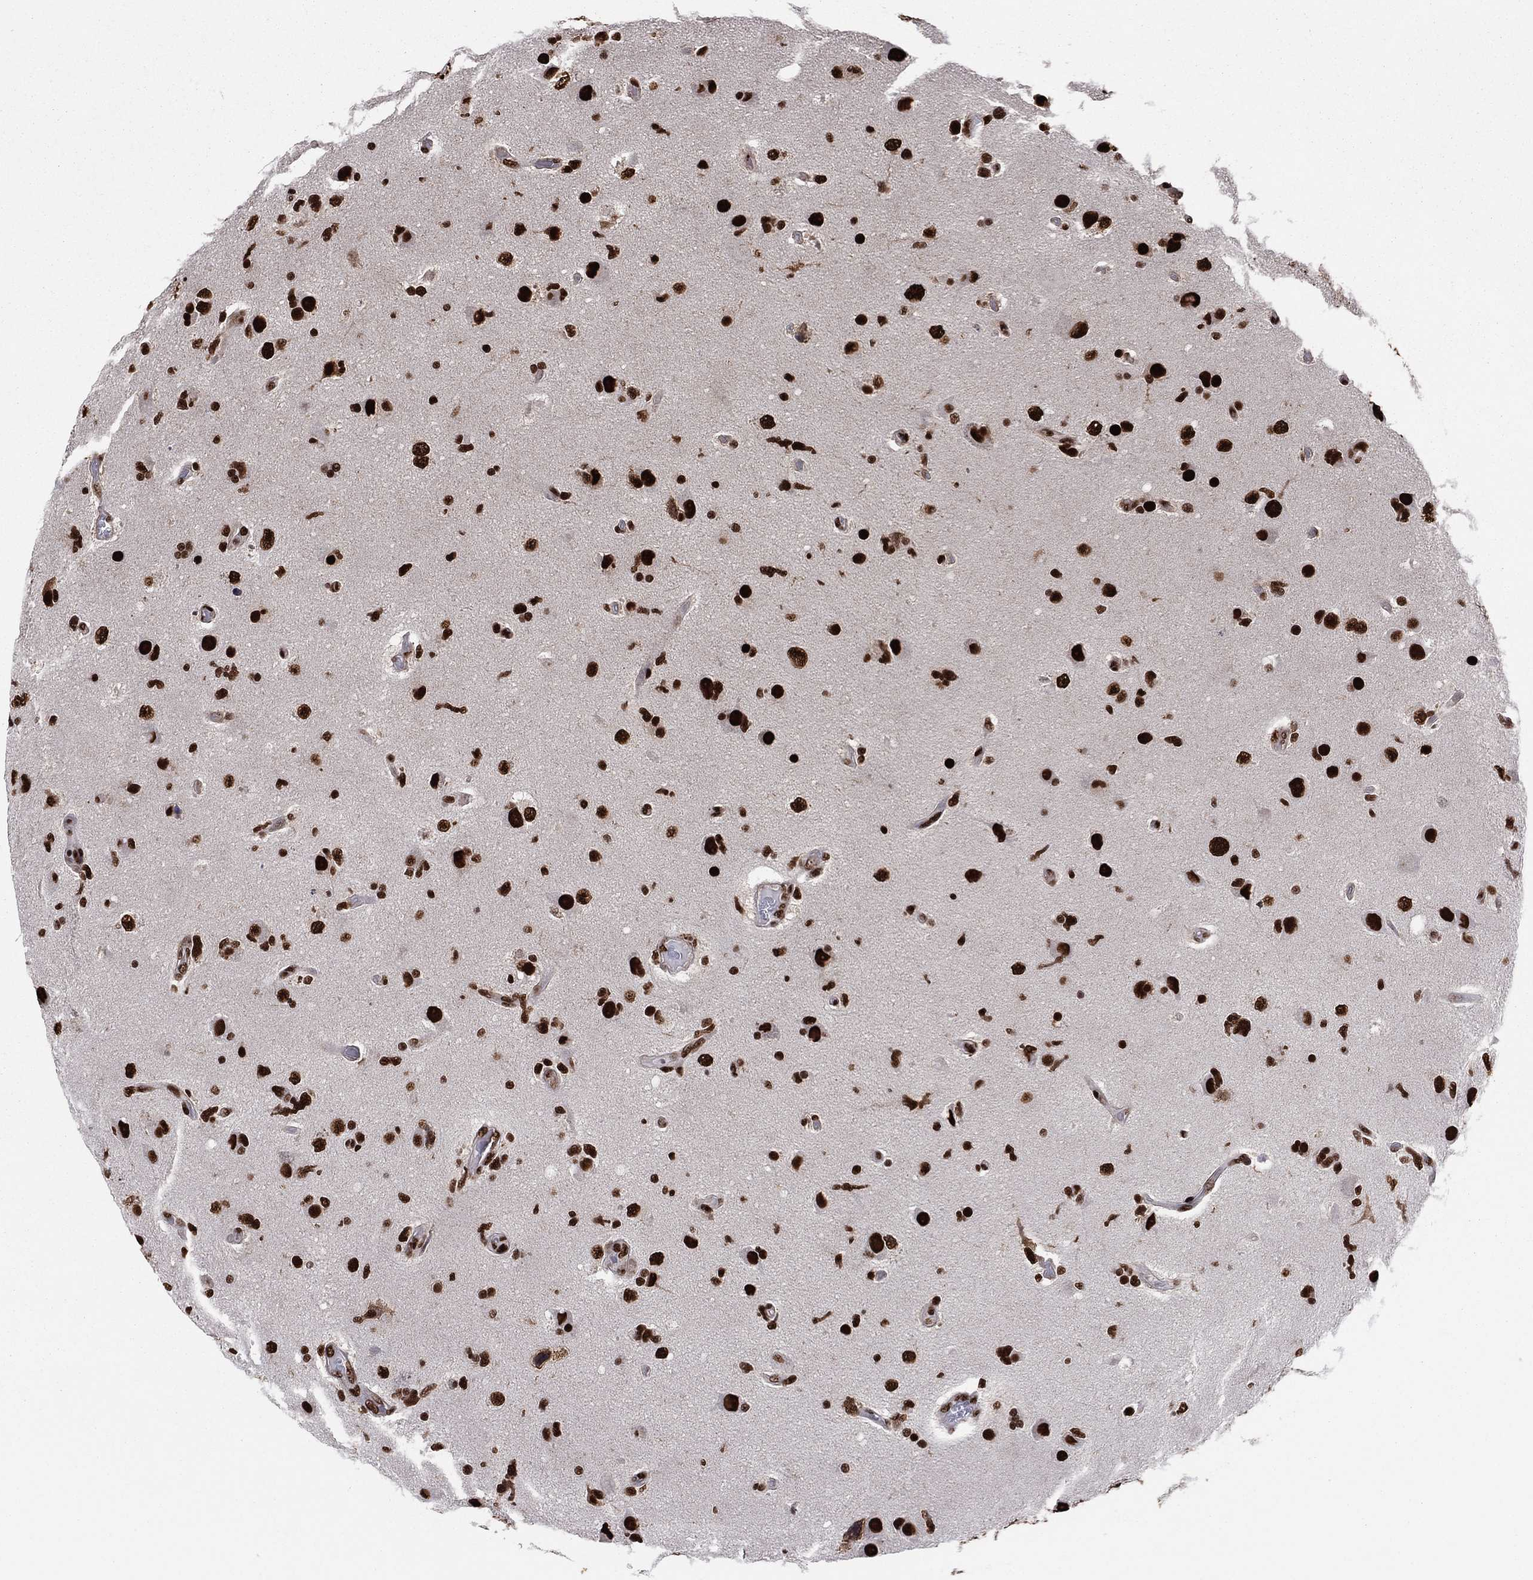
{"staining": {"intensity": "strong", "quantity": ">75%", "location": "nuclear"}, "tissue": "glioma", "cell_type": "Tumor cells", "image_type": "cancer", "snomed": [{"axis": "morphology", "description": "Glioma, malignant, High grade"}, {"axis": "topography", "description": "Cerebral cortex"}], "caption": "Glioma stained for a protein demonstrates strong nuclear positivity in tumor cells.", "gene": "TP53BP1", "patient": {"sex": "male", "age": 70}}